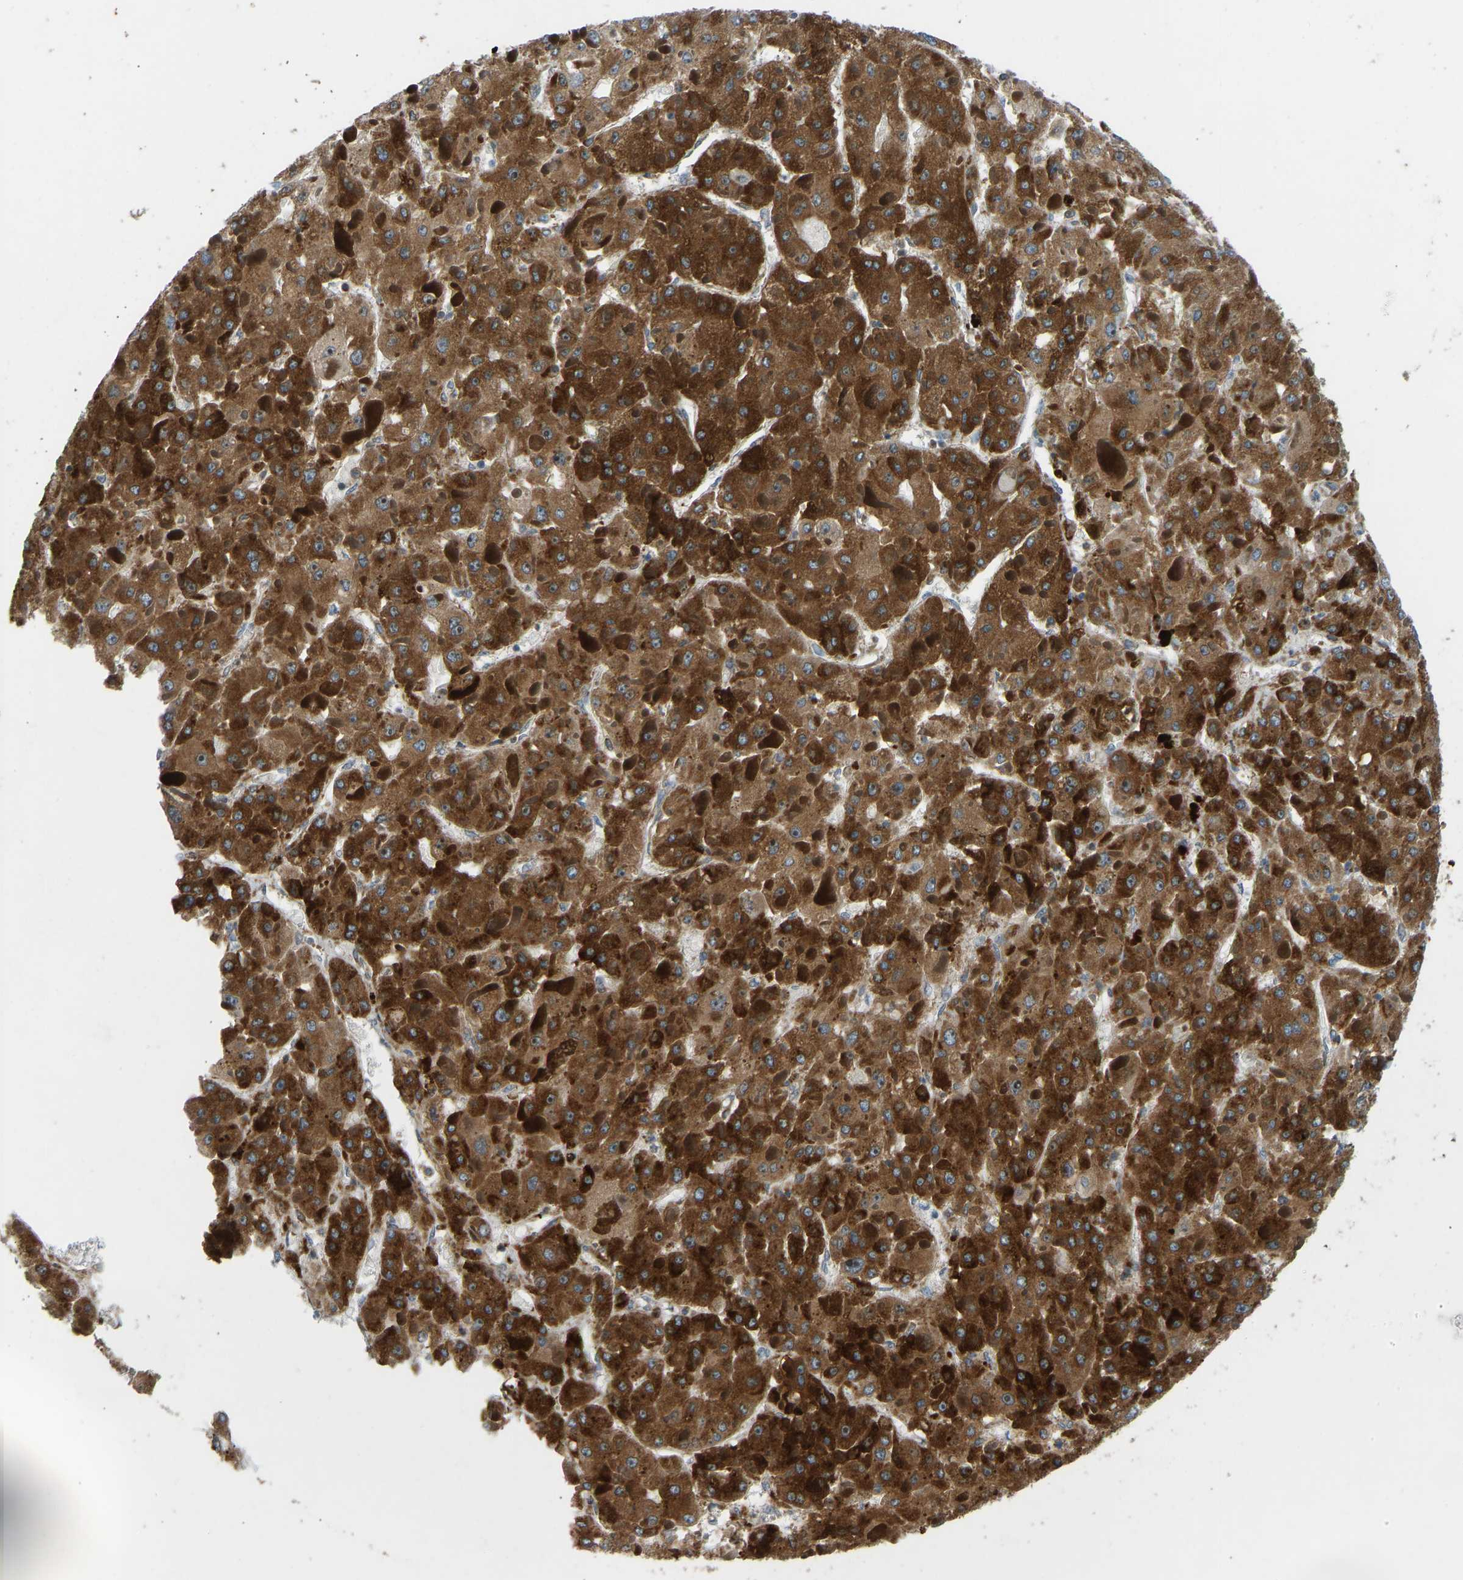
{"staining": {"intensity": "strong", "quantity": ">75%", "location": "cytoplasmic/membranous"}, "tissue": "liver cancer", "cell_type": "Tumor cells", "image_type": "cancer", "snomed": [{"axis": "morphology", "description": "Carcinoma, Hepatocellular, NOS"}, {"axis": "topography", "description": "Liver"}], "caption": "Immunohistochemical staining of hepatocellular carcinoma (liver) displays high levels of strong cytoplasmic/membranous positivity in about >75% of tumor cells.", "gene": "OS9", "patient": {"sex": "female", "age": 73}}